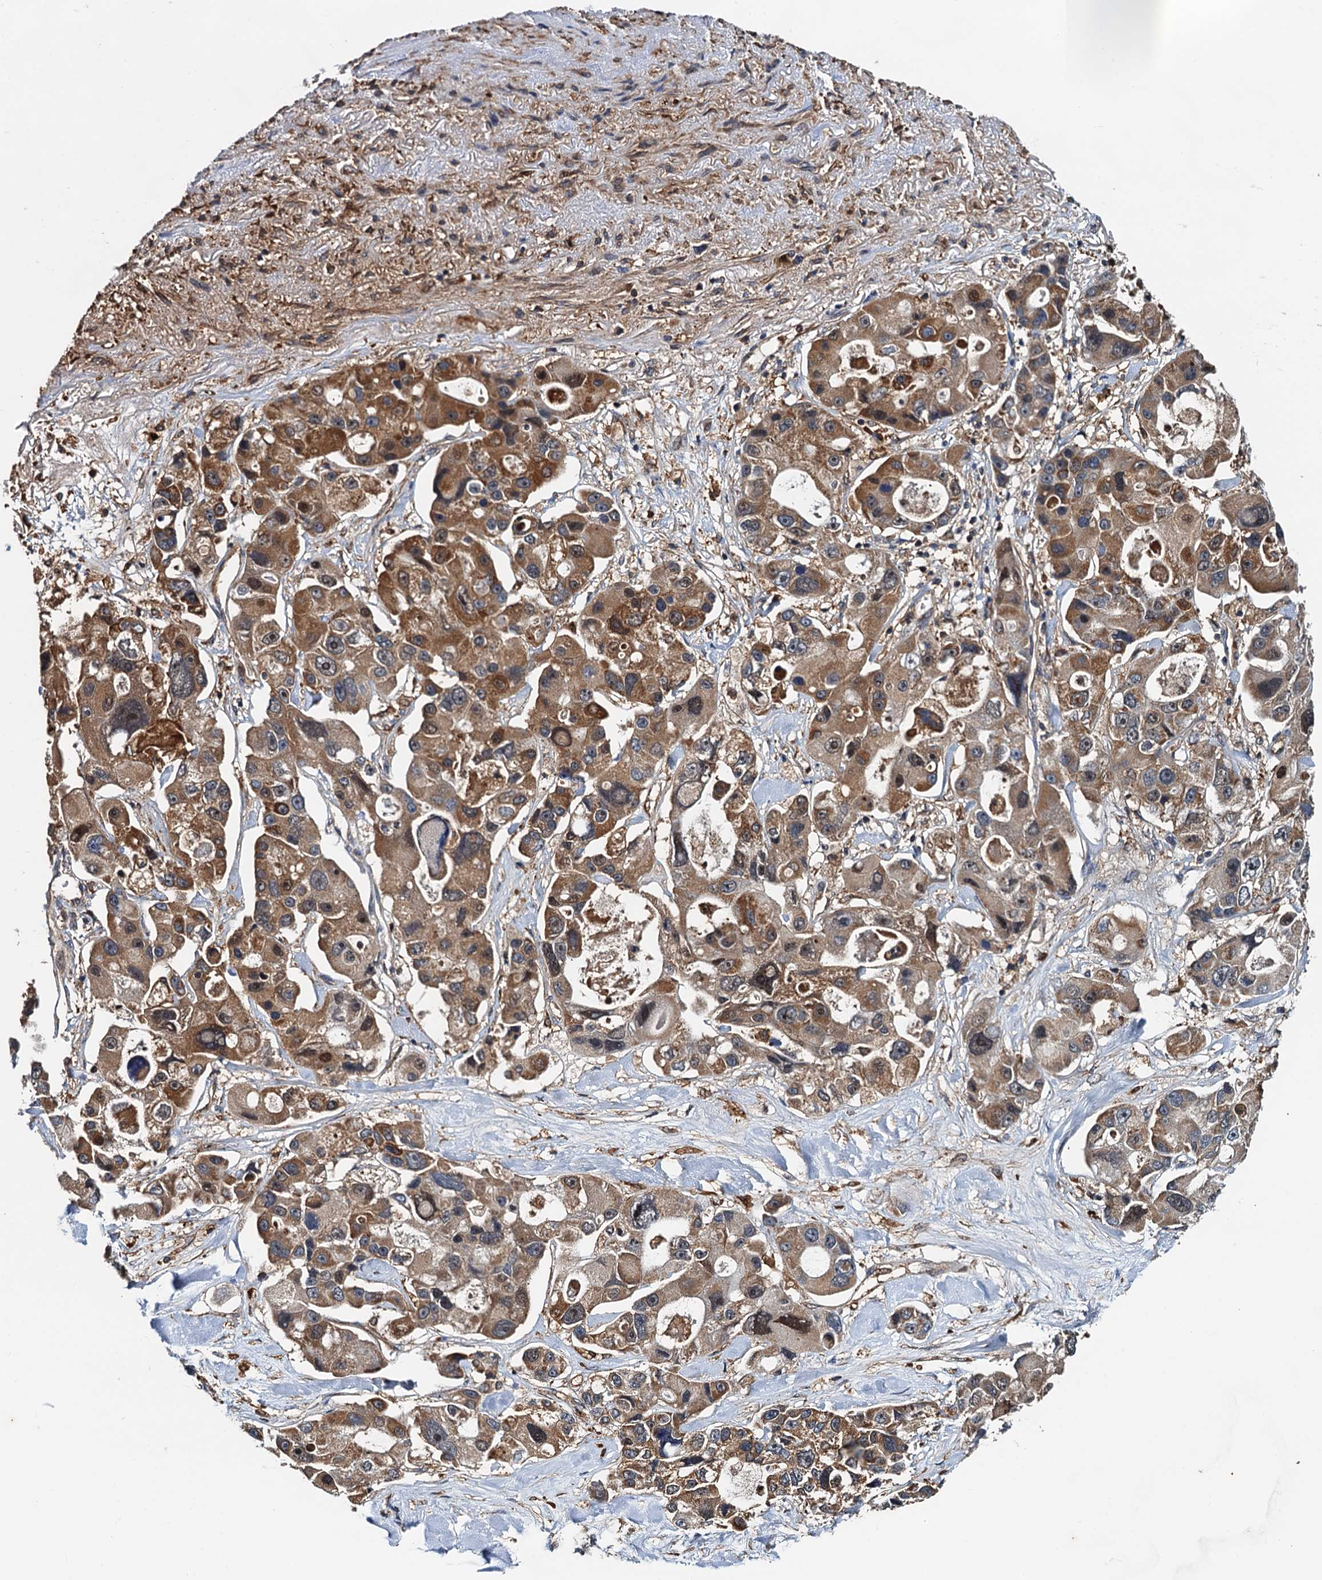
{"staining": {"intensity": "moderate", "quantity": ">75%", "location": "cytoplasmic/membranous"}, "tissue": "lung cancer", "cell_type": "Tumor cells", "image_type": "cancer", "snomed": [{"axis": "morphology", "description": "Adenocarcinoma, NOS"}, {"axis": "topography", "description": "Lung"}], "caption": "A brown stain labels moderate cytoplasmic/membranous expression of a protein in human lung cancer tumor cells. (Stains: DAB in brown, nuclei in blue, Microscopy: brightfield microscopy at high magnification).", "gene": "USP6NL", "patient": {"sex": "female", "age": 54}}